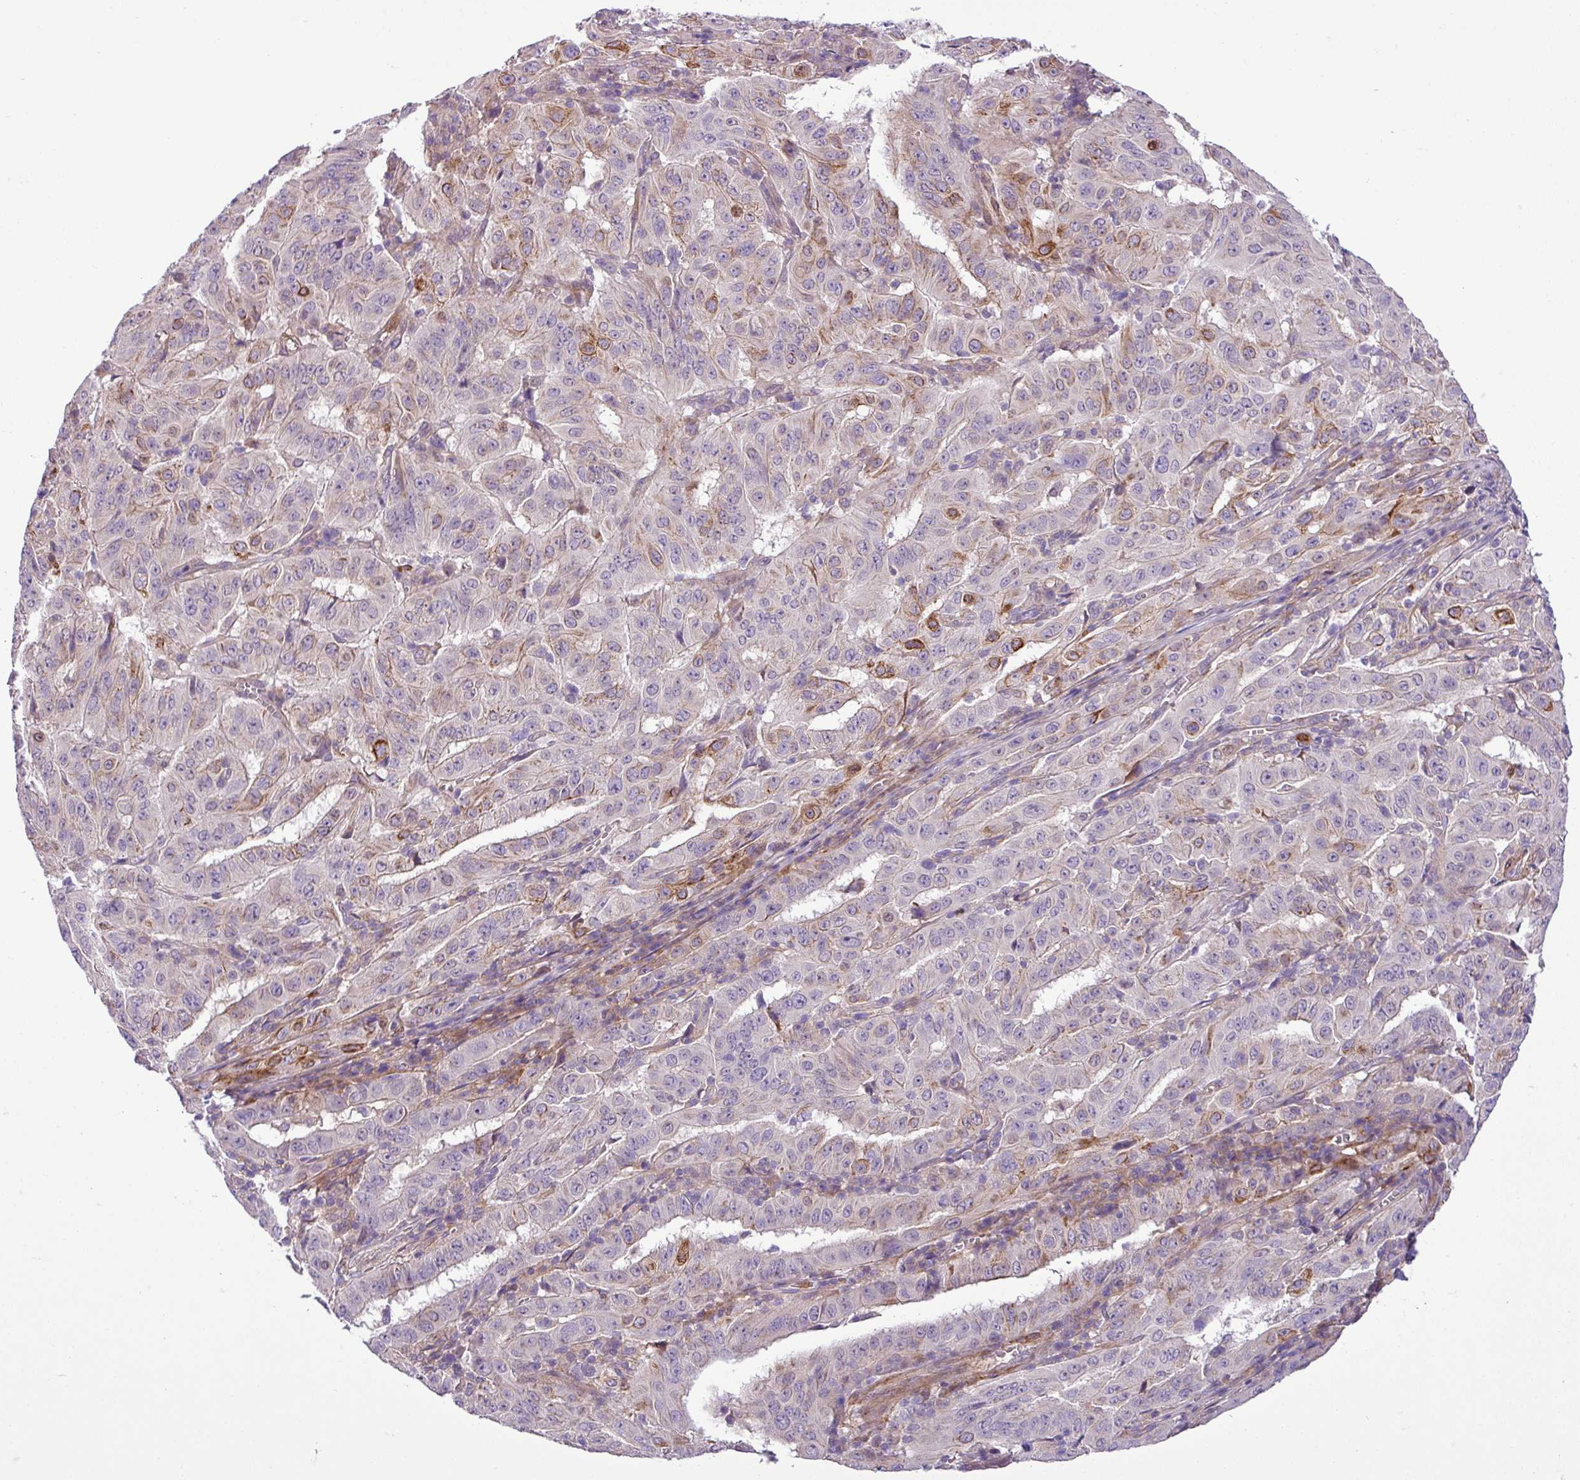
{"staining": {"intensity": "weak", "quantity": "<25%", "location": "cytoplasmic/membranous"}, "tissue": "pancreatic cancer", "cell_type": "Tumor cells", "image_type": "cancer", "snomed": [{"axis": "morphology", "description": "Adenocarcinoma, NOS"}, {"axis": "topography", "description": "Pancreas"}], "caption": "The photomicrograph demonstrates no staining of tumor cells in pancreatic cancer.", "gene": "NBEAL2", "patient": {"sex": "male", "age": 63}}